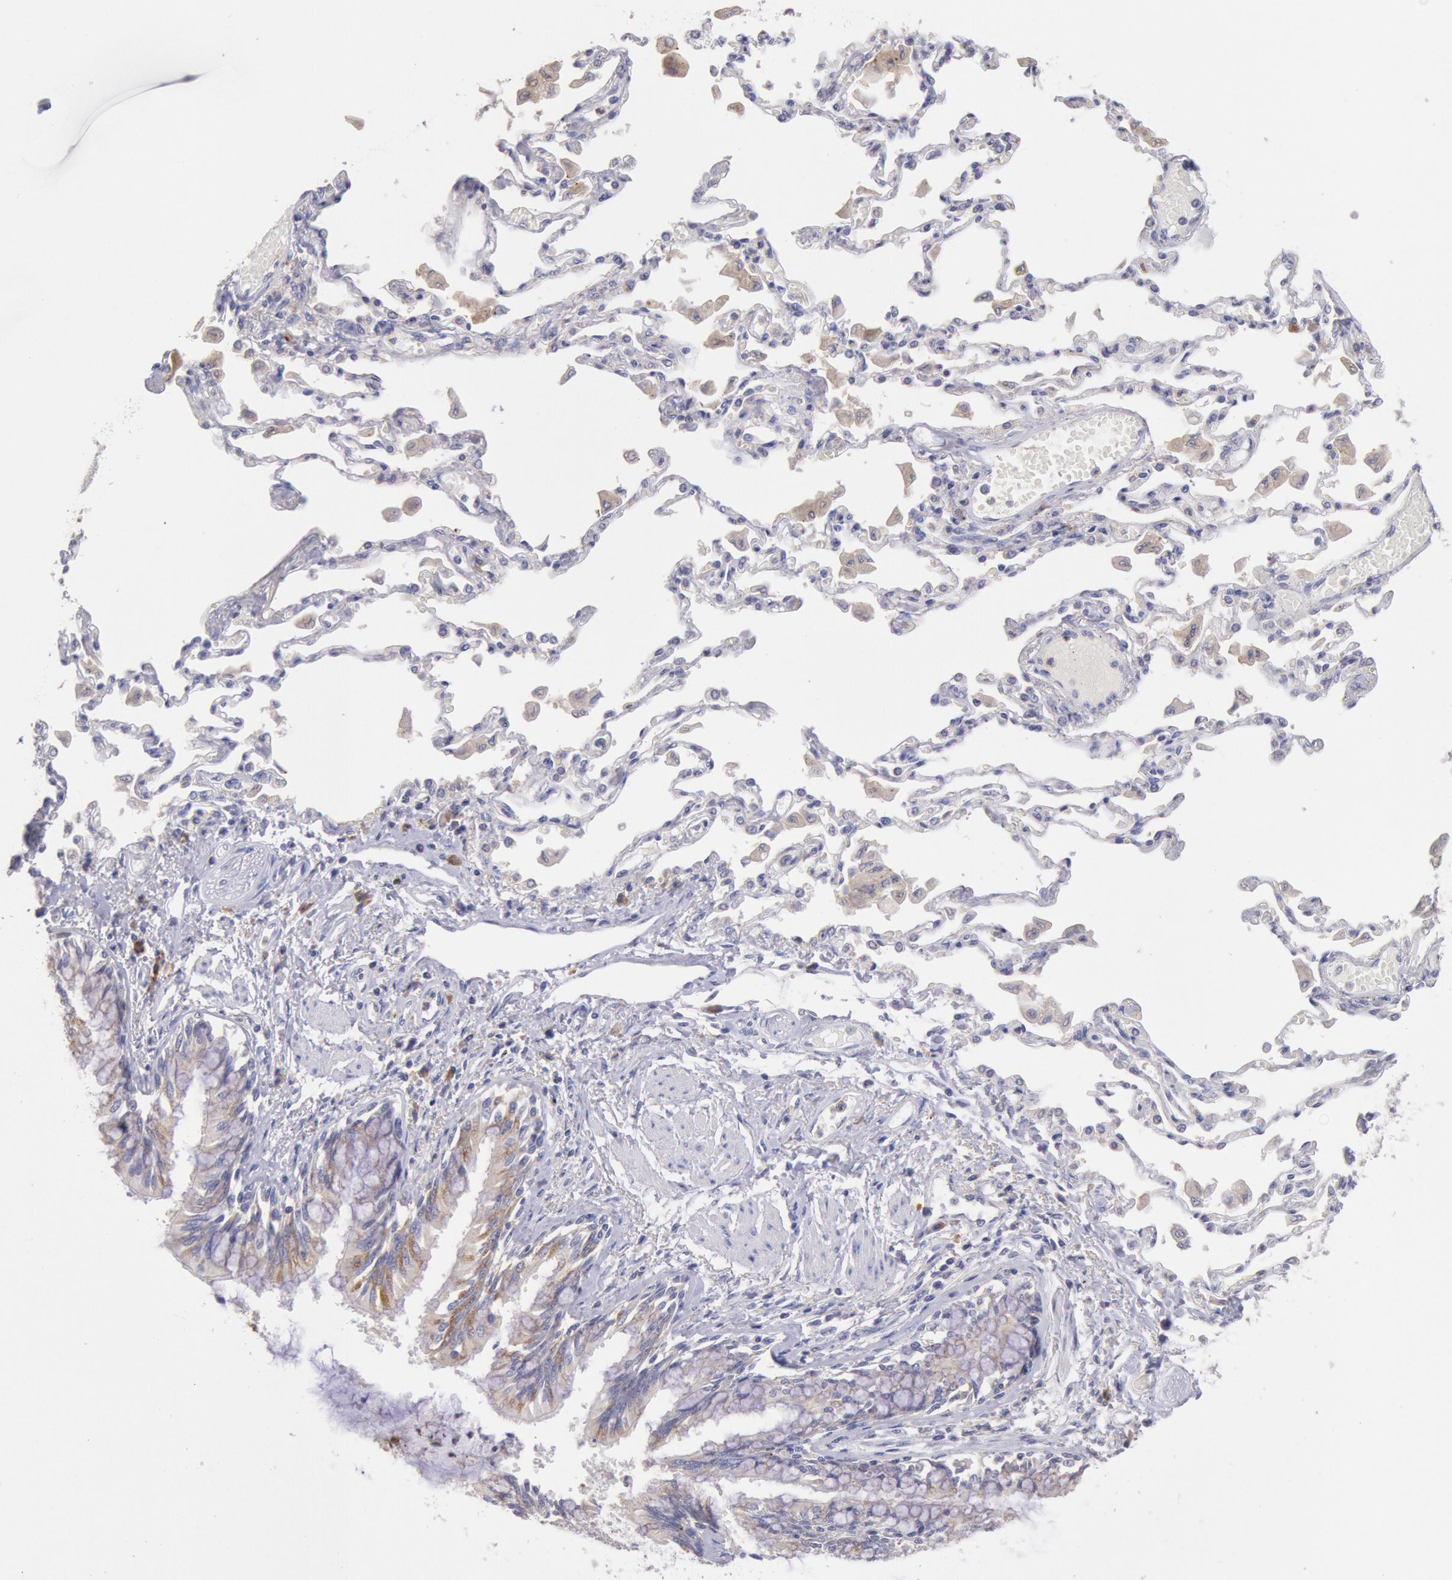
{"staining": {"intensity": "negative", "quantity": "none", "location": "none"}, "tissue": "adipose tissue", "cell_type": "Adipocytes", "image_type": "normal", "snomed": [{"axis": "morphology", "description": "Normal tissue, NOS"}, {"axis": "morphology", "description": "Adenocarcinoma, NOS"}, {"axis": "topography", "description": "Cartilage tissue"}, {"axis": "topography", "description": "Lung"}], "caption": "There is no significant expression in adipocytes of adipose tissue. (Brightfield microscopy of DAB (3,3'-diaminobenzidine) IHC at high magnification).", "gene": "GAL3ST1", "patient": {"sex": "female", "age": 67}}